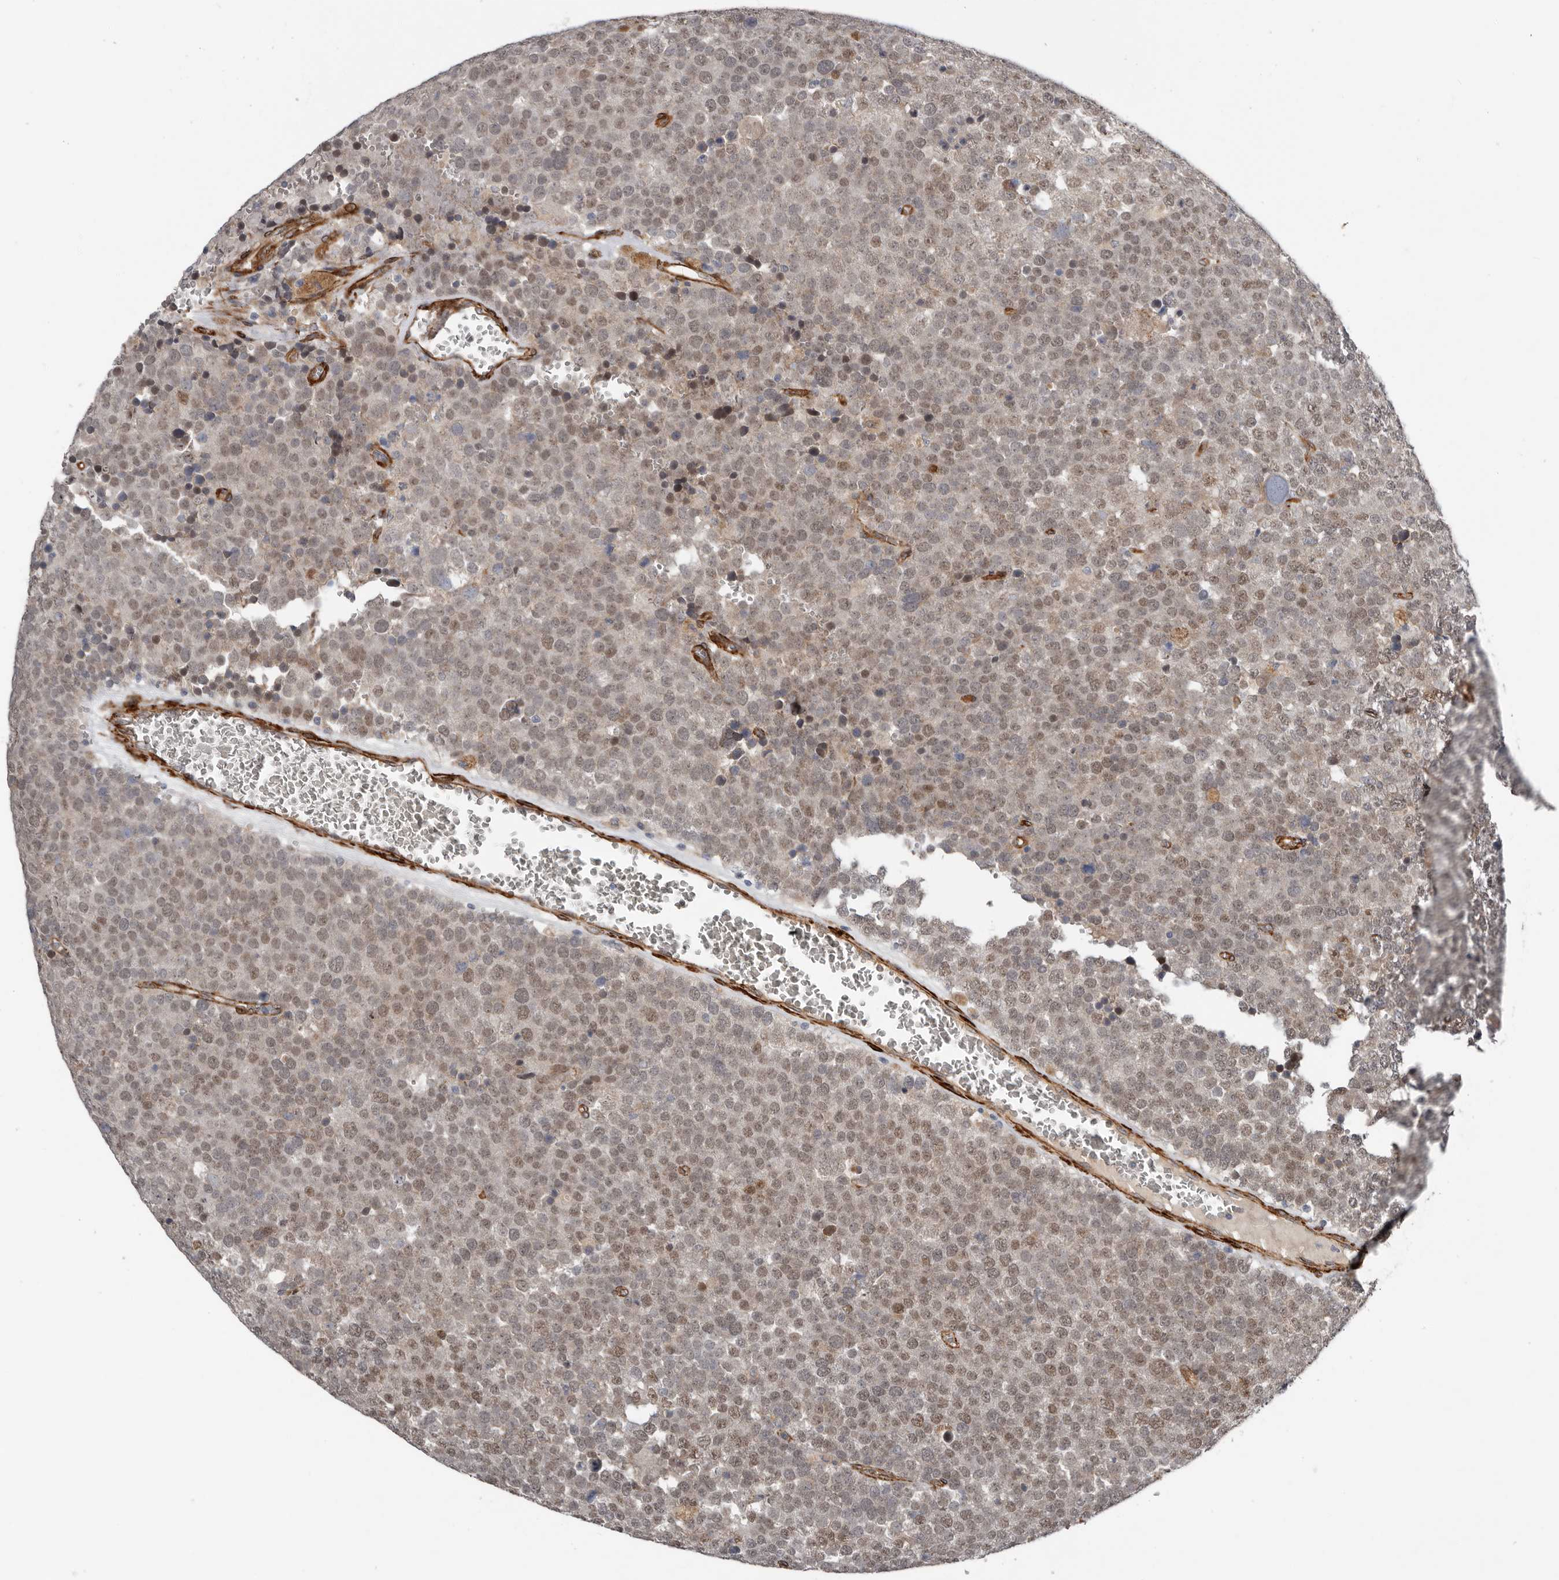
{"staining": {"intensity": "weak", "quantity": ">75%", "location": "nuclear"}, "tissue": "testis cancer", "cell_type": "Tumor cells", "image_type": "cancer", "snomed": [{"axis": "morphology", "description": "Seminoma, NOS"}, {"axis": "topography", "description": "Testis"}], "caption": "Immunohistochemistry image of human seminoma (testis) stained for a protein (brown), which demonstrates low levels of weak nuclear staining in approximately >75% of tumor cells.", "gene": "RANBP17", "patient": {"sex": "male", "age": 71}}